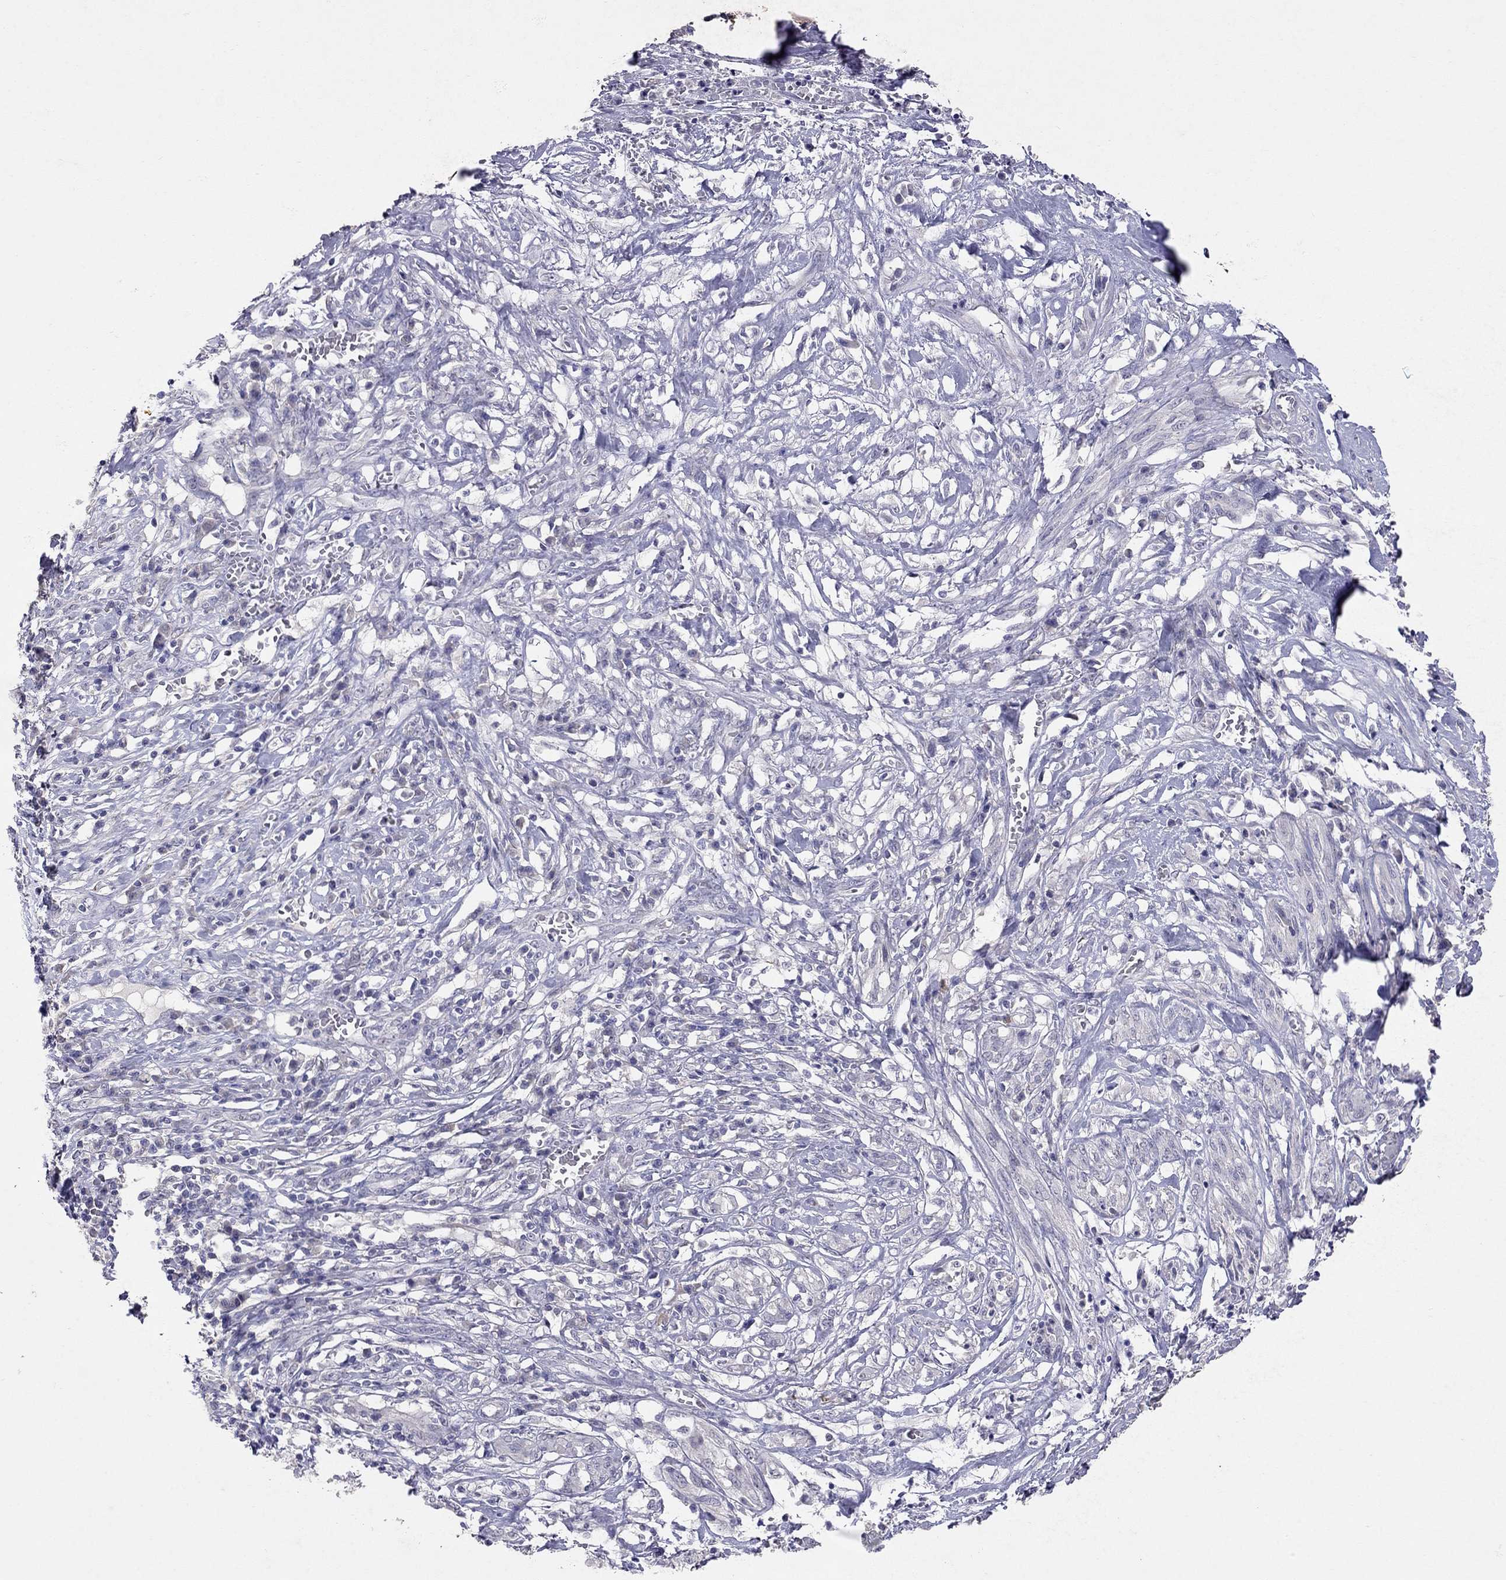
{"staining": {"intensity": "negative", "quantity": "none", "location": "none"}, "tissue": "melanoma", "cell_type": "Tumor cells", "image_type": "cancer", "snomed": [{"axis": "morphology", "description": "Malignant melanoma, NOS"}, {"axis": "topography", "description": "Skin"}], "caption": "Immunohistochemical staining of human melanoma demonstrates no significant expression in tumor cells.", "gene": "FST", "patient": {"sex": "female", "age": 91}}